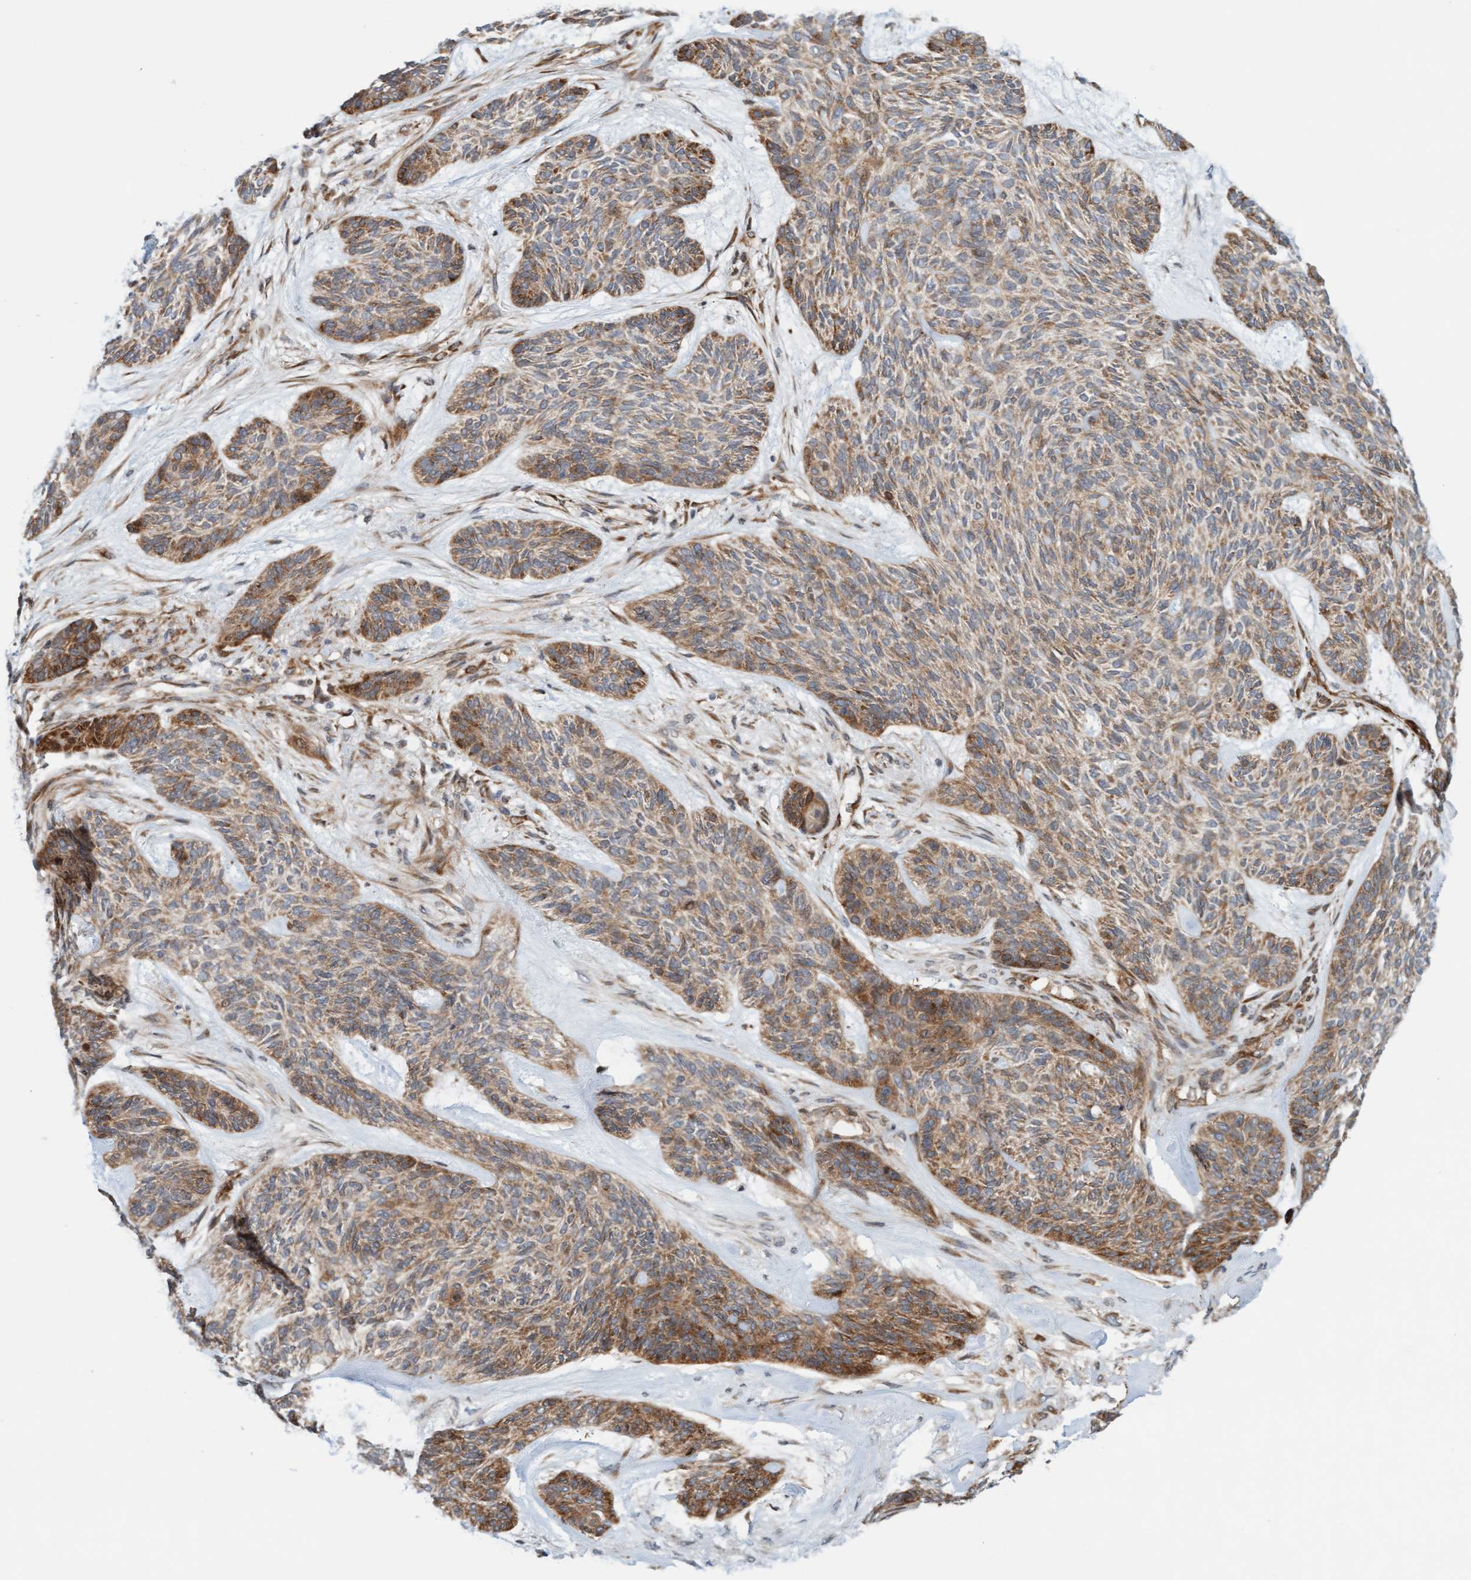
{"staining": {"intensity": "moderate", "quantity": ">75%", "location": "cytoplasmic/membranous"}, "tissue": "skin cancer", "cell_type": "Tumor cells", "image_type": "cancer", "snomed": [{"axis": "morphology", "description": "Basal cell carcinoma"}, {"axis": "topography", "description": "Skin"}], "caption": "Skin basal cell carcinoma stained with DAB (3,3'-diaminobenzidine) immunohistochemistry shows medium levels of moderate cytoplasmic/membranous staining in approximately >75% of tumor cells.", "gene": "EIF4EBP1", "patient": {"sex": "male", "age": 55}}